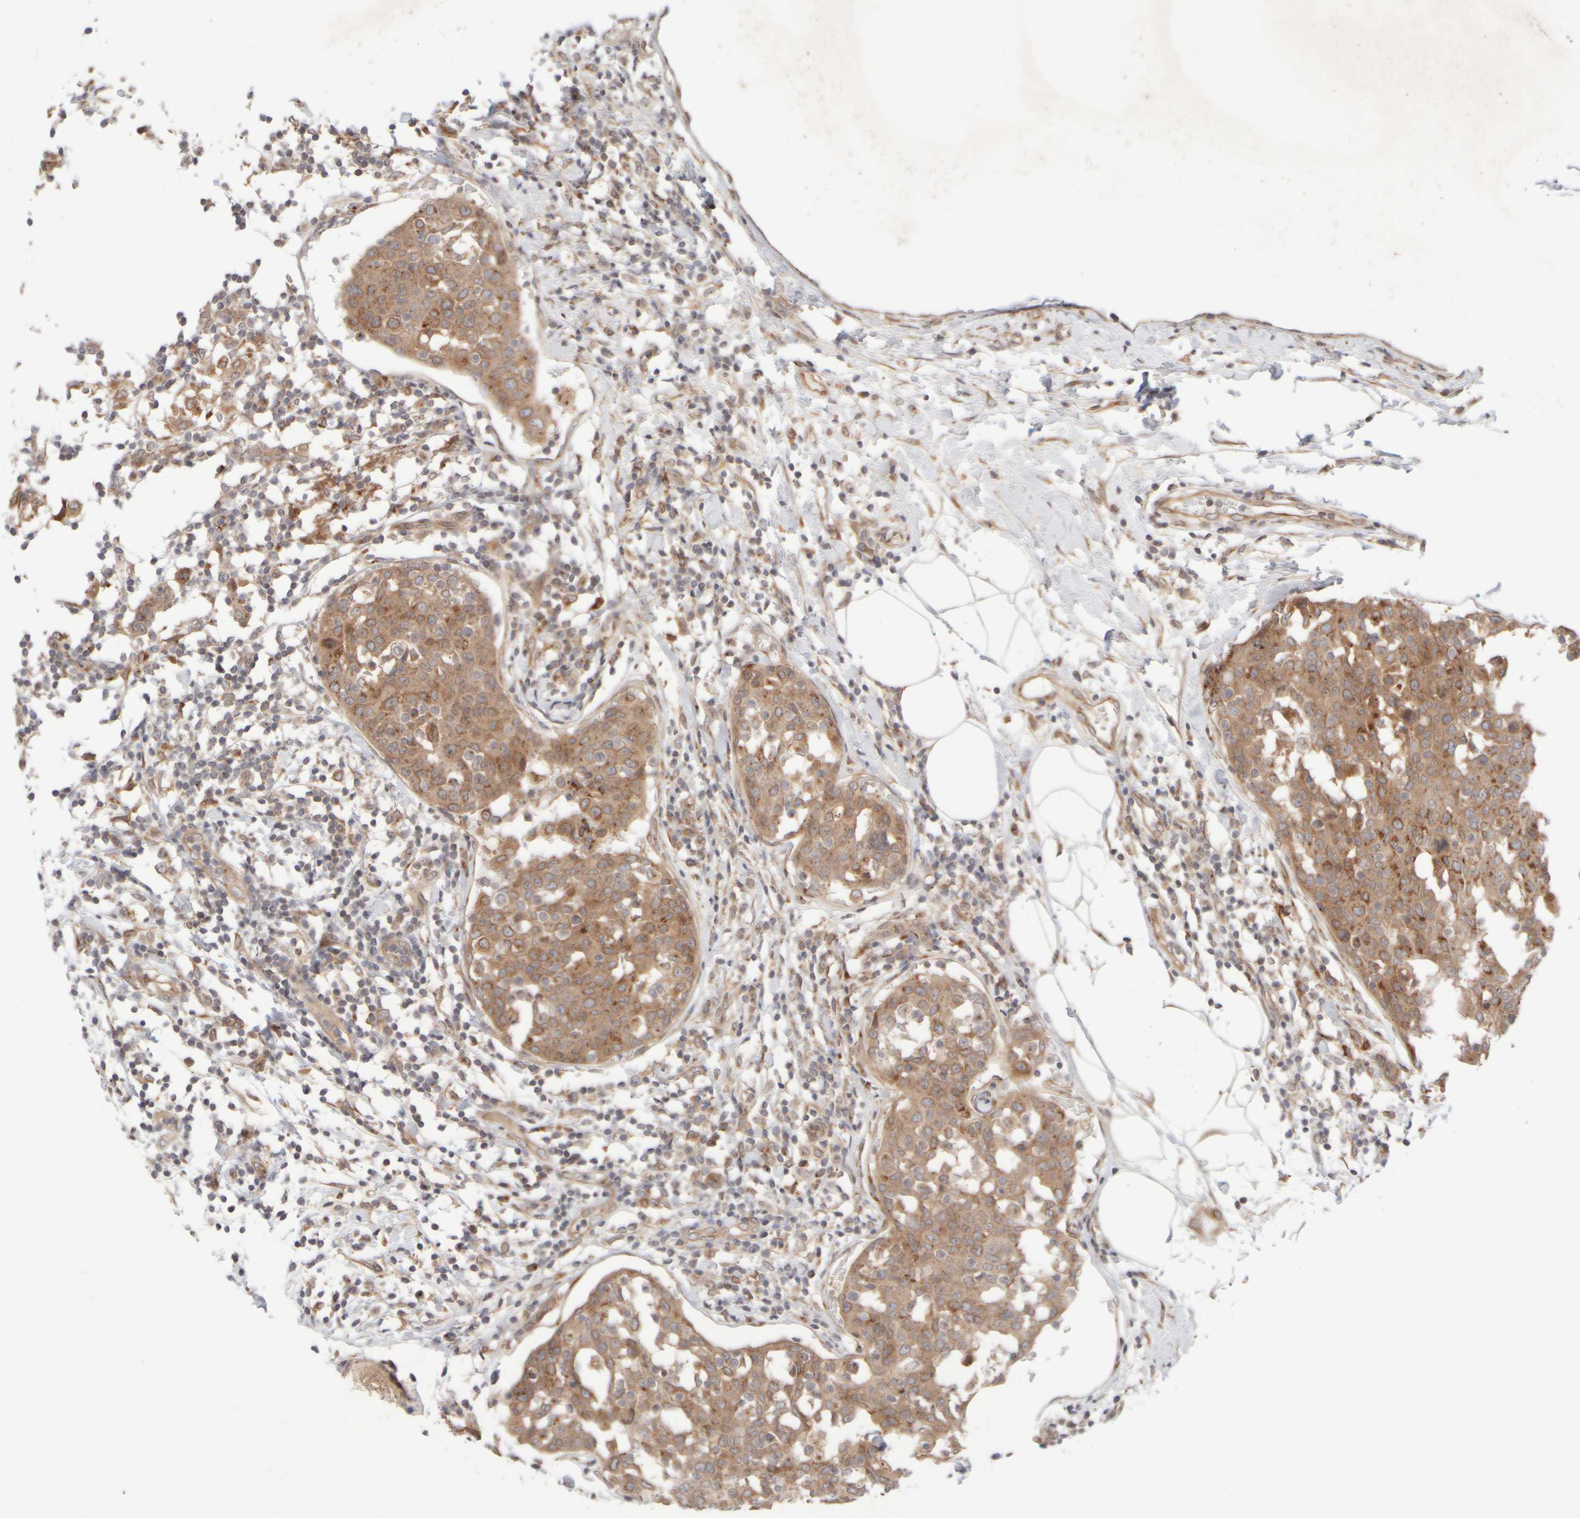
{"staining": {"intensity": "moderate", "quantity": ">75%", "location": "cytoplasmic/membranous"}, "tissue": "breast cancer", "cell_type": "Tumor cells", "image_type": "cancer", "snomed": [{"axis": "morphology", "description": "Normal tissue, NOS"}, {"axis": "morphology", "description": "Duct carcinoma"}, {"axis": "topography", "description": "Breast"}], "caption": "The micrograph shows a brown stain indicating the presence of a protein in the cytoplasmic/membranous of tumor cells in breast cancer.", "gene": "GCN1", "patient": {"sex": "female", "age": 37}}